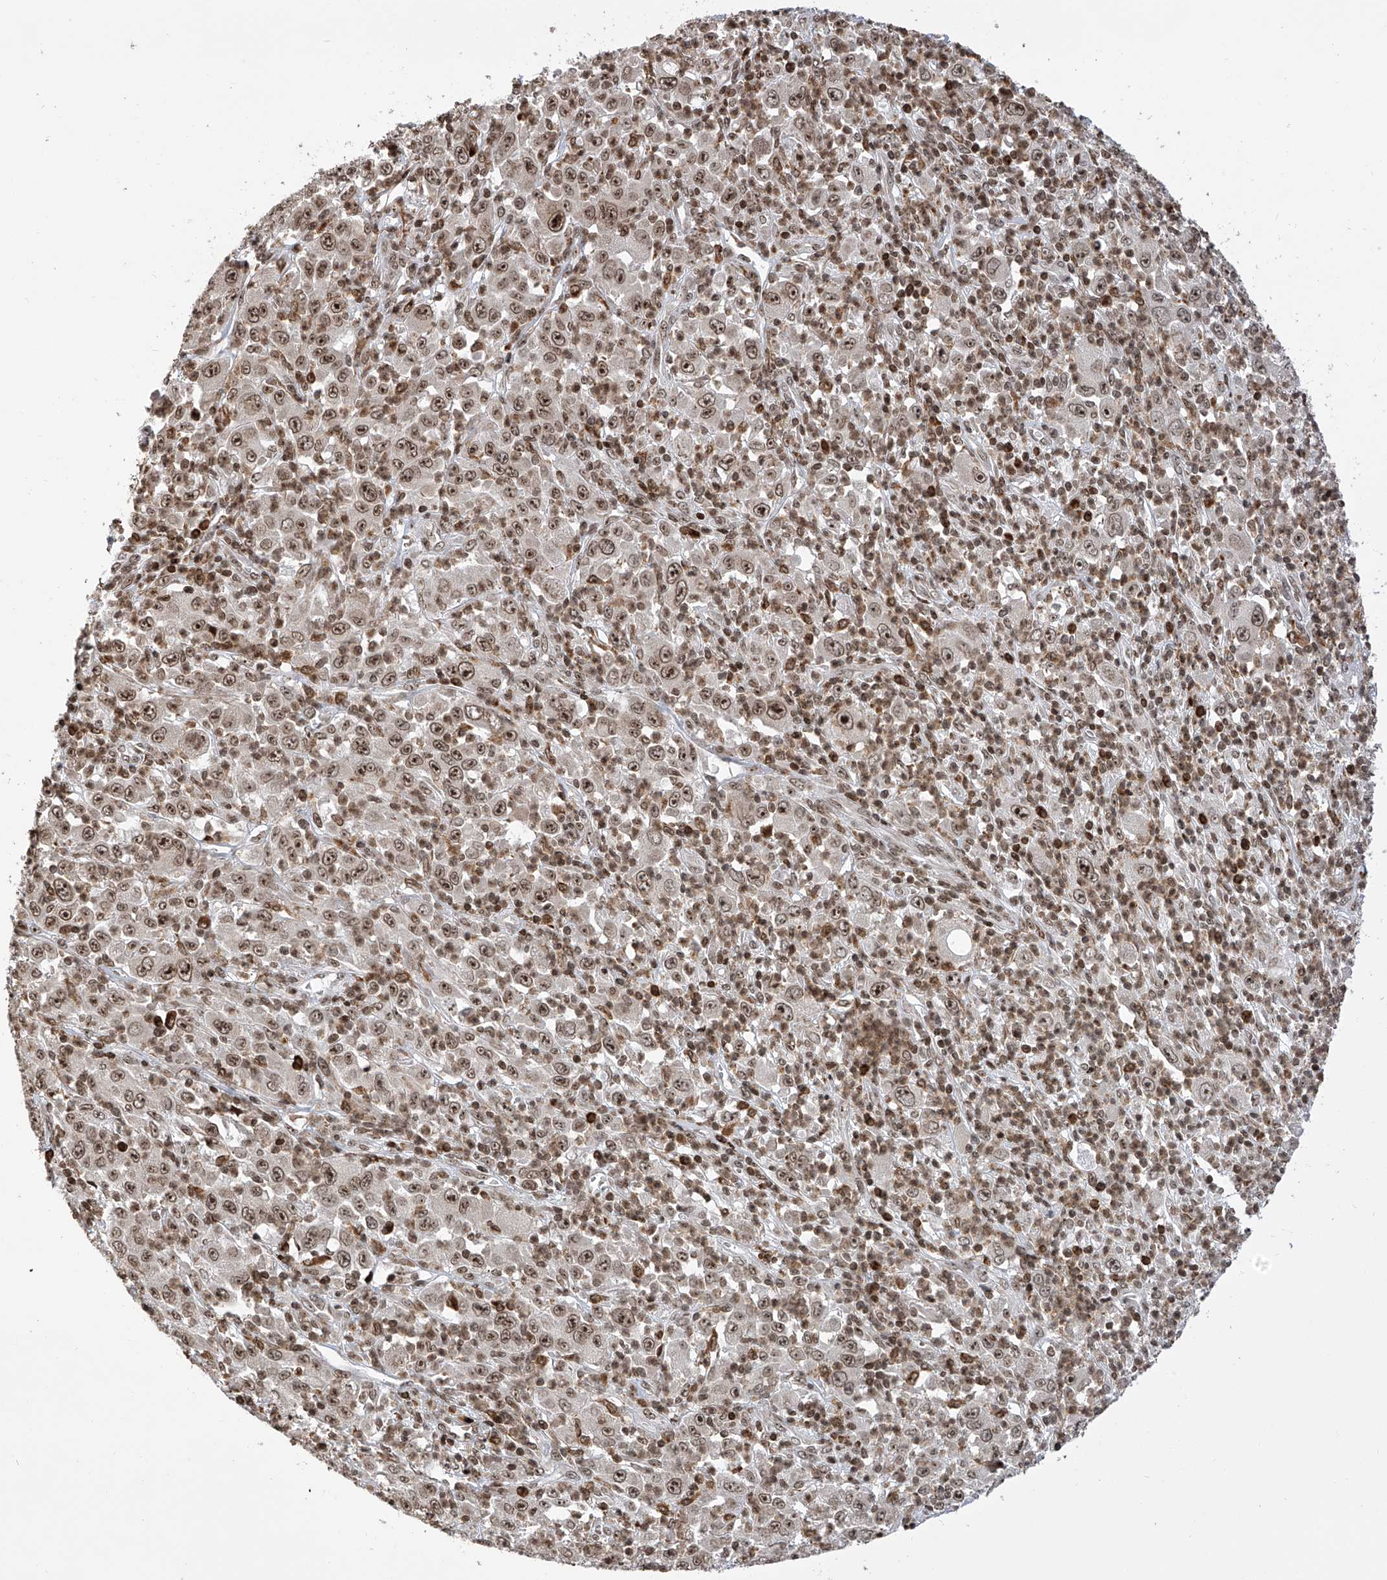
{"staining": {"intensity": "strong", "quantity": ">75%", "location": "nuclear"}, "tissue": "melanoma", "cell_type": "Tumor cells", "image_type": "cancer", "snomed": [{"axis": "morphology", "description": "Malignant melanoma, Metastatic site"}, {"axis": "topography", "description": "Skin"}], "caption": "Malignant melanoma (metastatic site) tissue demonstrates strong nuclear staining in about >75% of tumor cells", "gene": "PAK1IP1", "patient": {"sex": "female", "age": 56}}